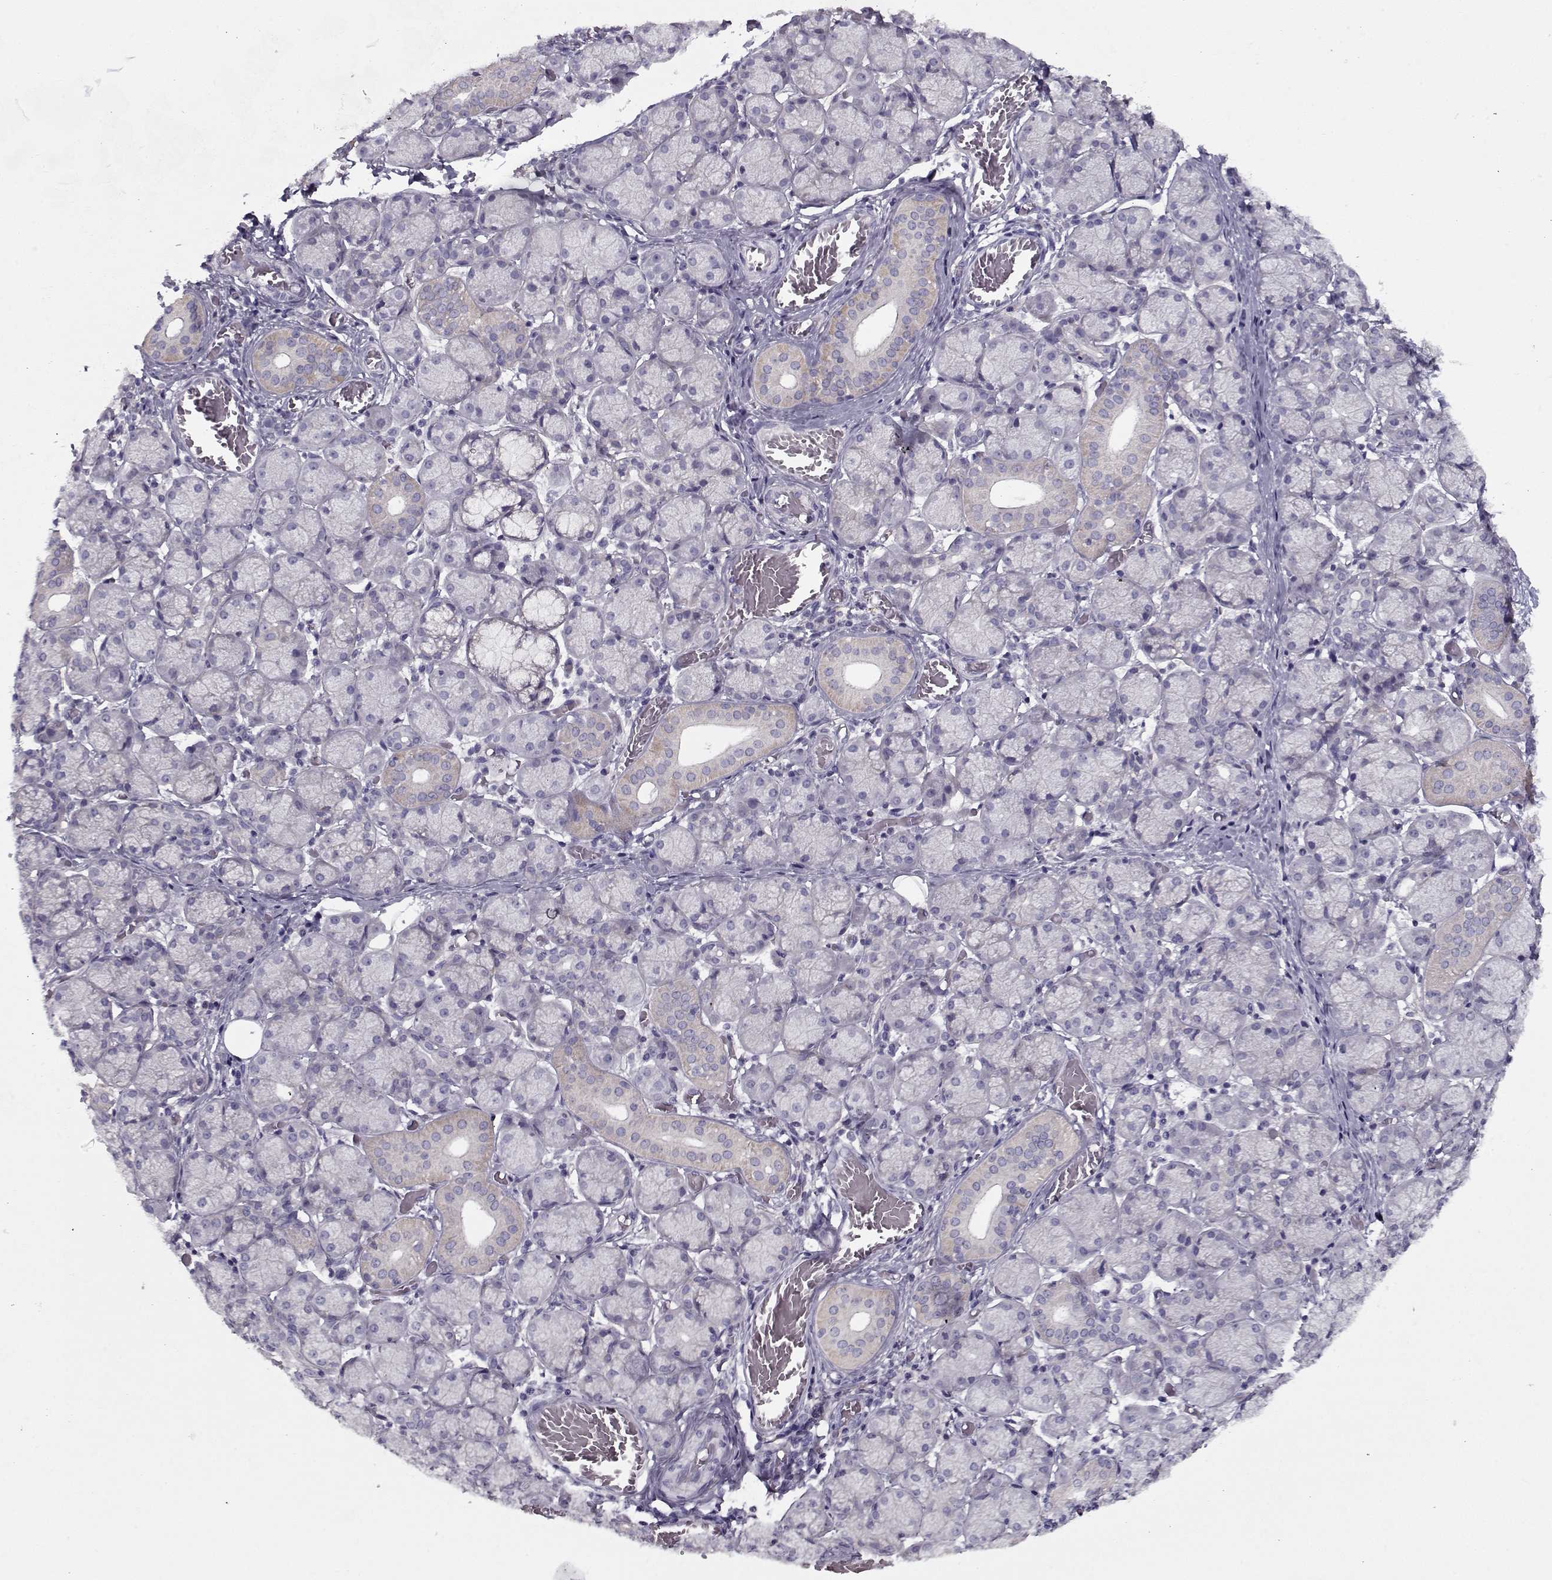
{"staining": {"intensity": "weak", "quantity": "<25%", "location": "cytoplasmic/membranous"}, "tissue": "salivary gland", "cell_type": "Glandular cells", "image_type": "normal", "snomed": [{"axis": "morphology", "description": "Normal tissue, NOS"}, {"axis": "topography", "description": "Salivary gland"}, {"axis": "topography", "description": "Peripheral nerve tissue"}], "caption": "The immunohistochemistry (IHC) micrograph has no significant staining in glandular cells of salivary gland. The staining was performed using DAB to visualize the protein expression in brown, while the nuclei were stained in blue with hematoxylin (Magnification: 20x).", "gene": "PP2D1", "patient": {"sex": "female", "age": 24}}